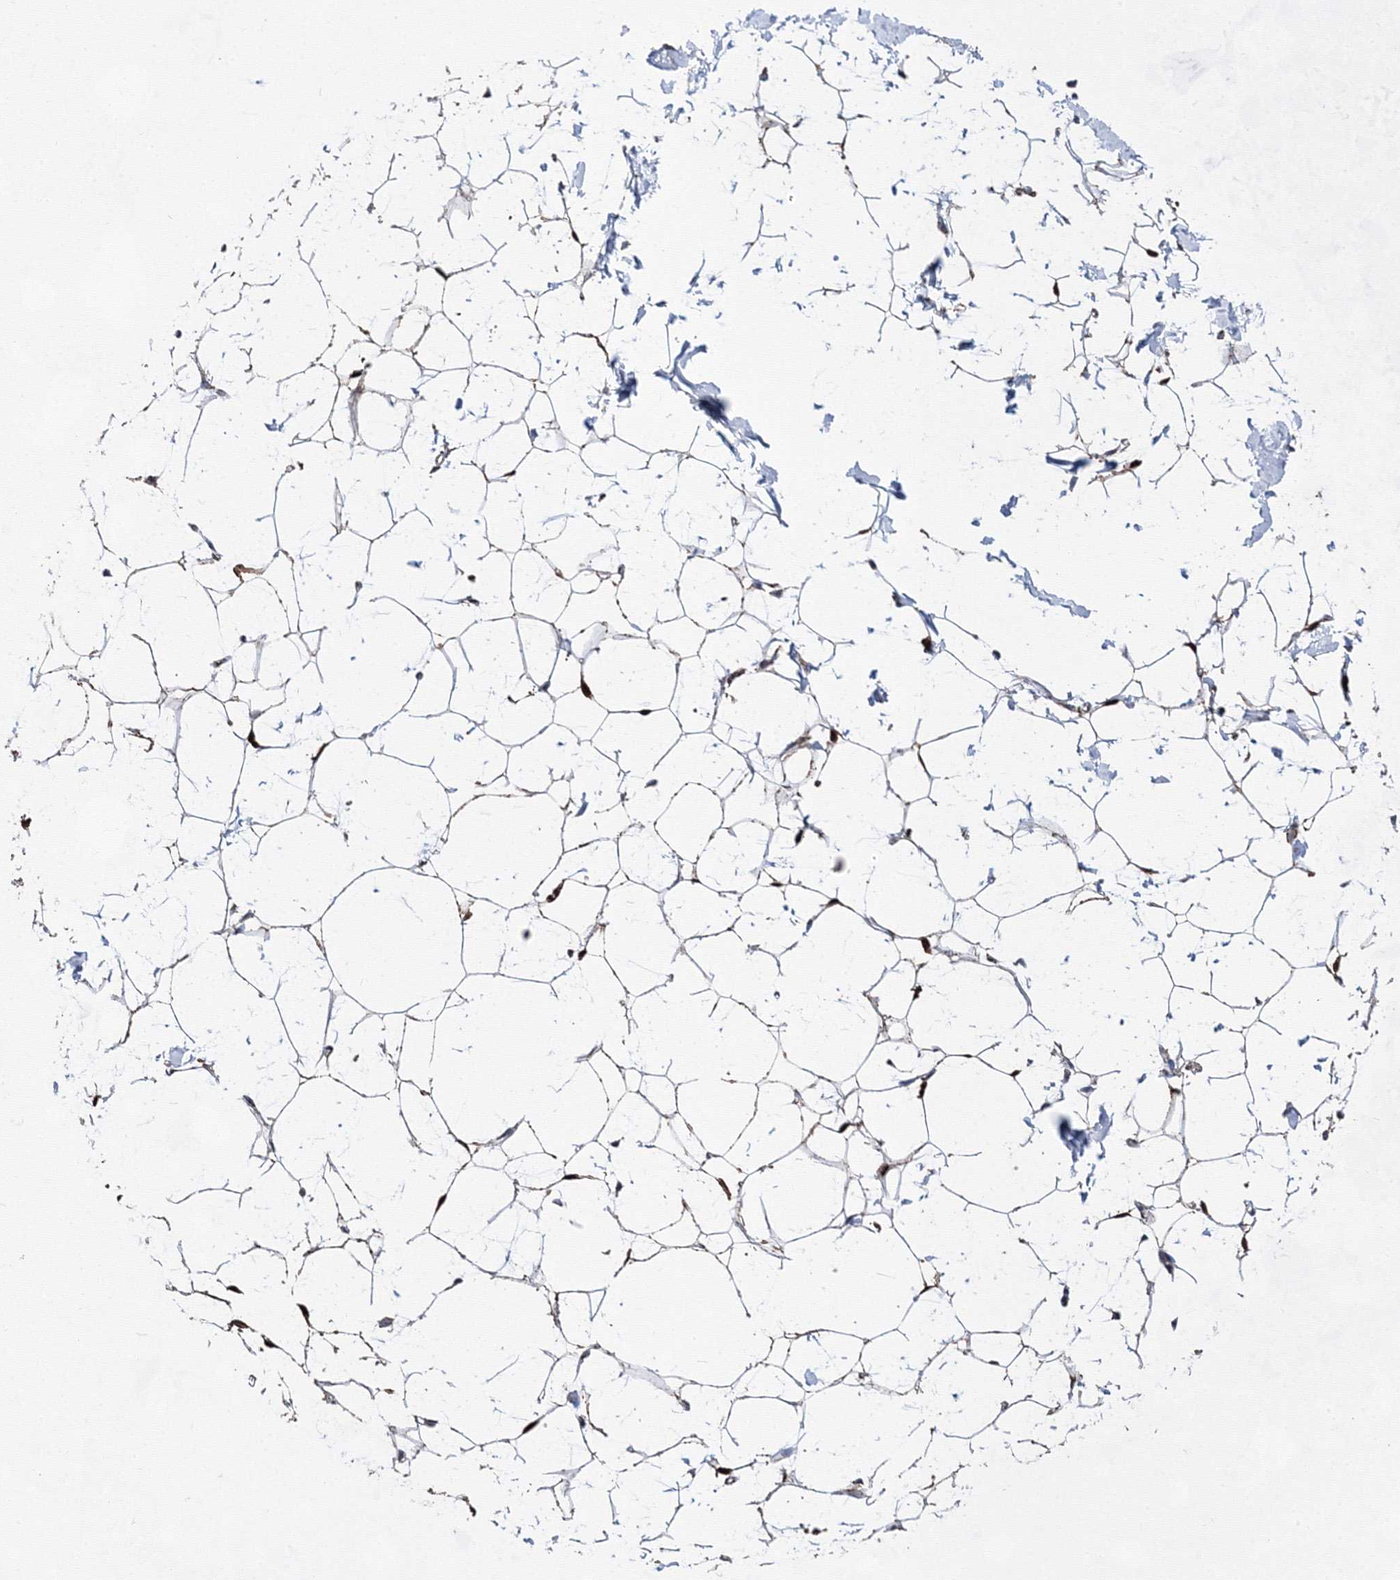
{"staining": {"intensity": "weak", "quantity": ">75%", "location": "cytoplasmic/membranous"}, "tissue": "adipose tissue", "cell_type": "Adipocytes", "image_type": "normal", "snomed": [{"axis": "morphology", "description": "Normal tissue, NOS"}, {"axis": "topography", "description": "Breast"}], "caption": "This histopathology image exhibits immunohistochemistry staining of benign adipose tissue, with low weak cytoplasmic/membranous positivity in approximately >75% of adipocytes.", "gene": "HADHB", "patient": {"sex": "female", "age": 23}}